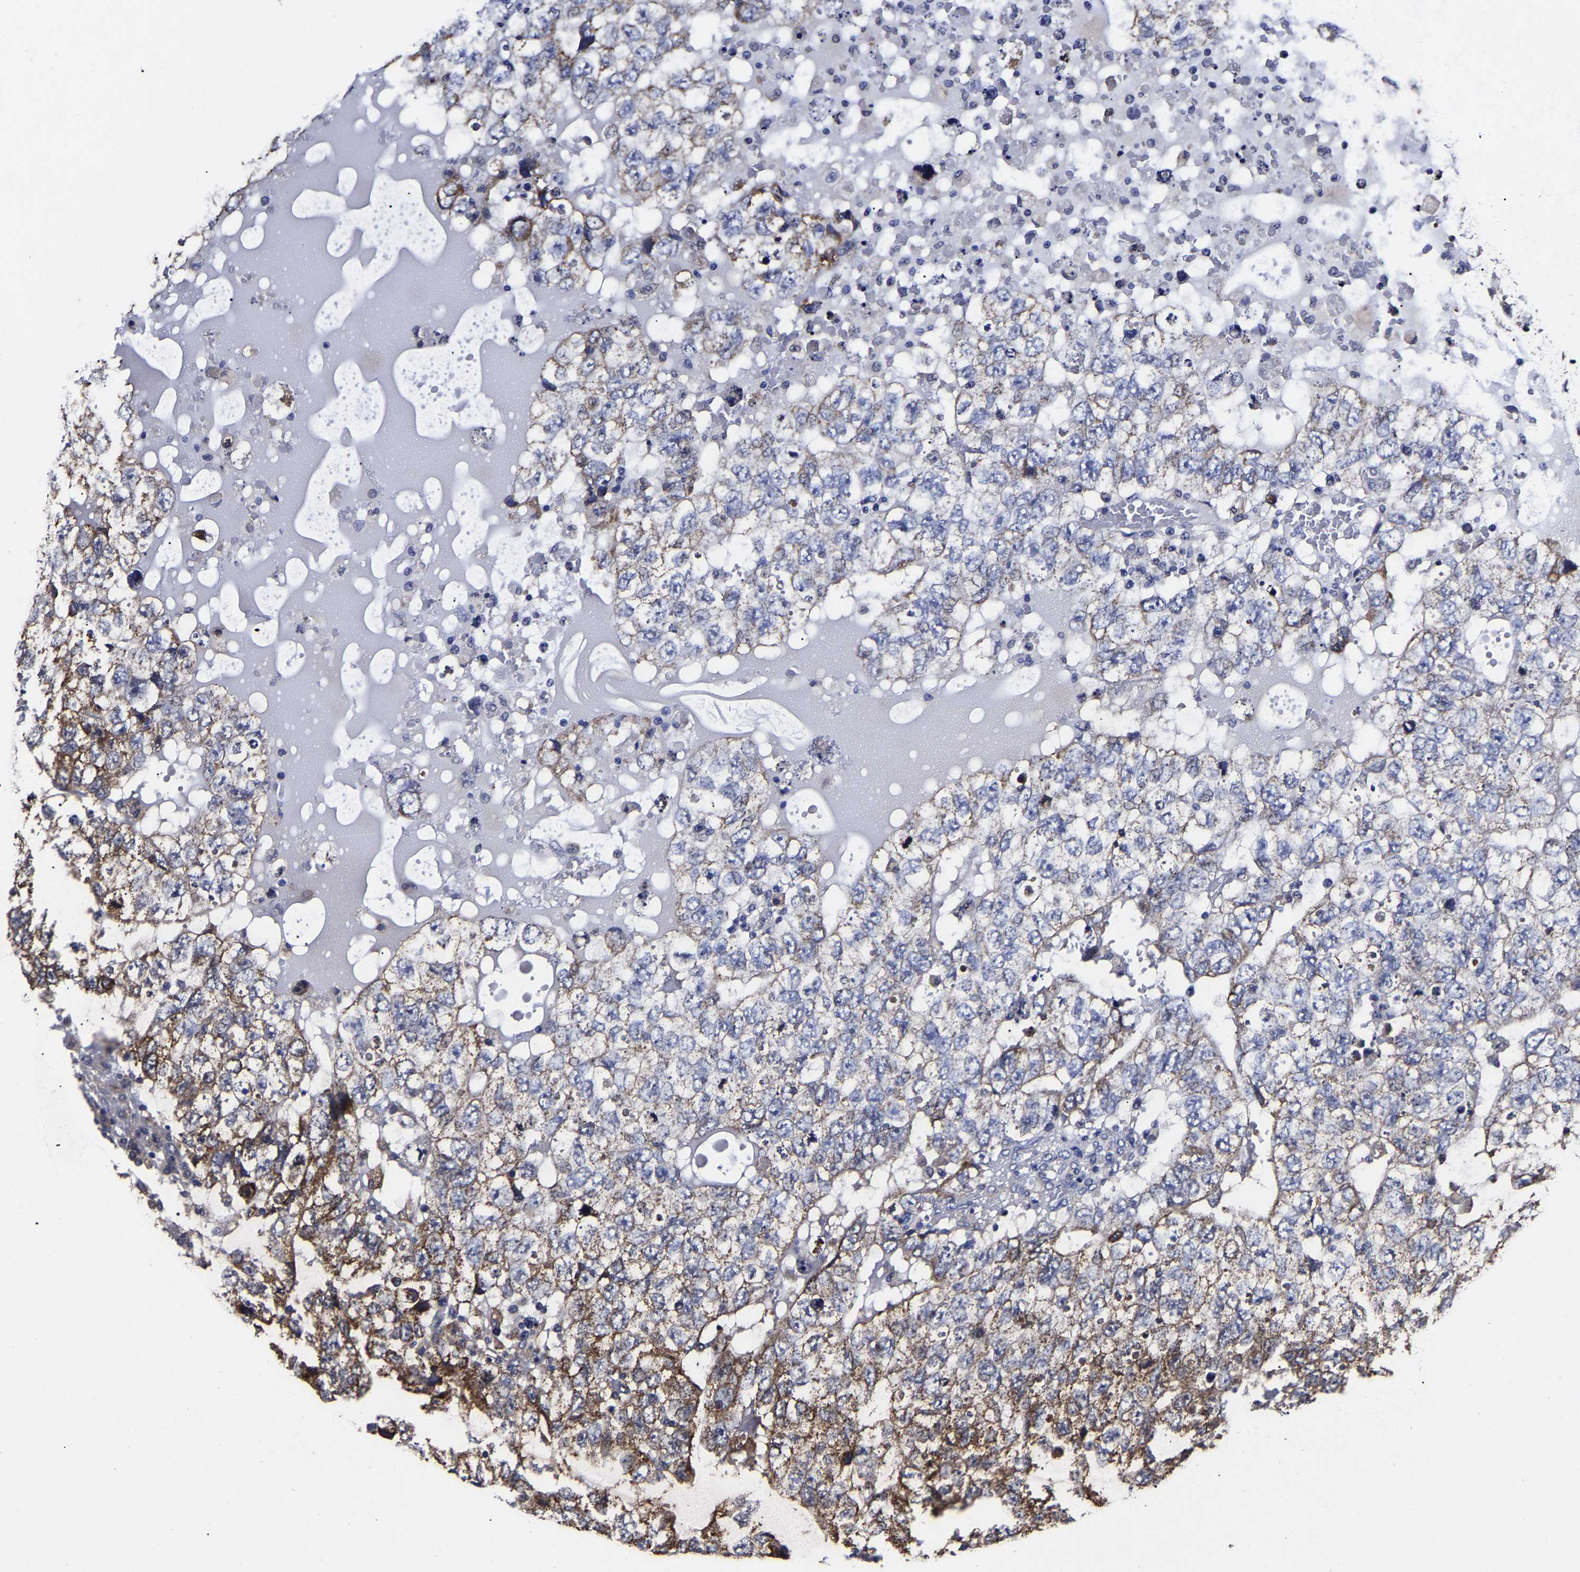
{"staining": {"intensity": "strong", "quantity": "<25%", "location": "cytoplasmic/membranous"}, "tissue": "testis cancer", "cell_type": "Tumor cells", "image_type": "cancer", "snomed": [{"axis": "morphology", "description": "Carcinoma, Embryonal, NOS"}, {"axis": "topography", "description": "Testis"}], "caption": "Testis cancer (embryonal carcinoma) stained for a protein (brown) reveals strong cytoplasmic/membranous positive expression in about <25% of tumor cells.", "gene": "AASS", "patient": {"sex": "male", "age": 36}}